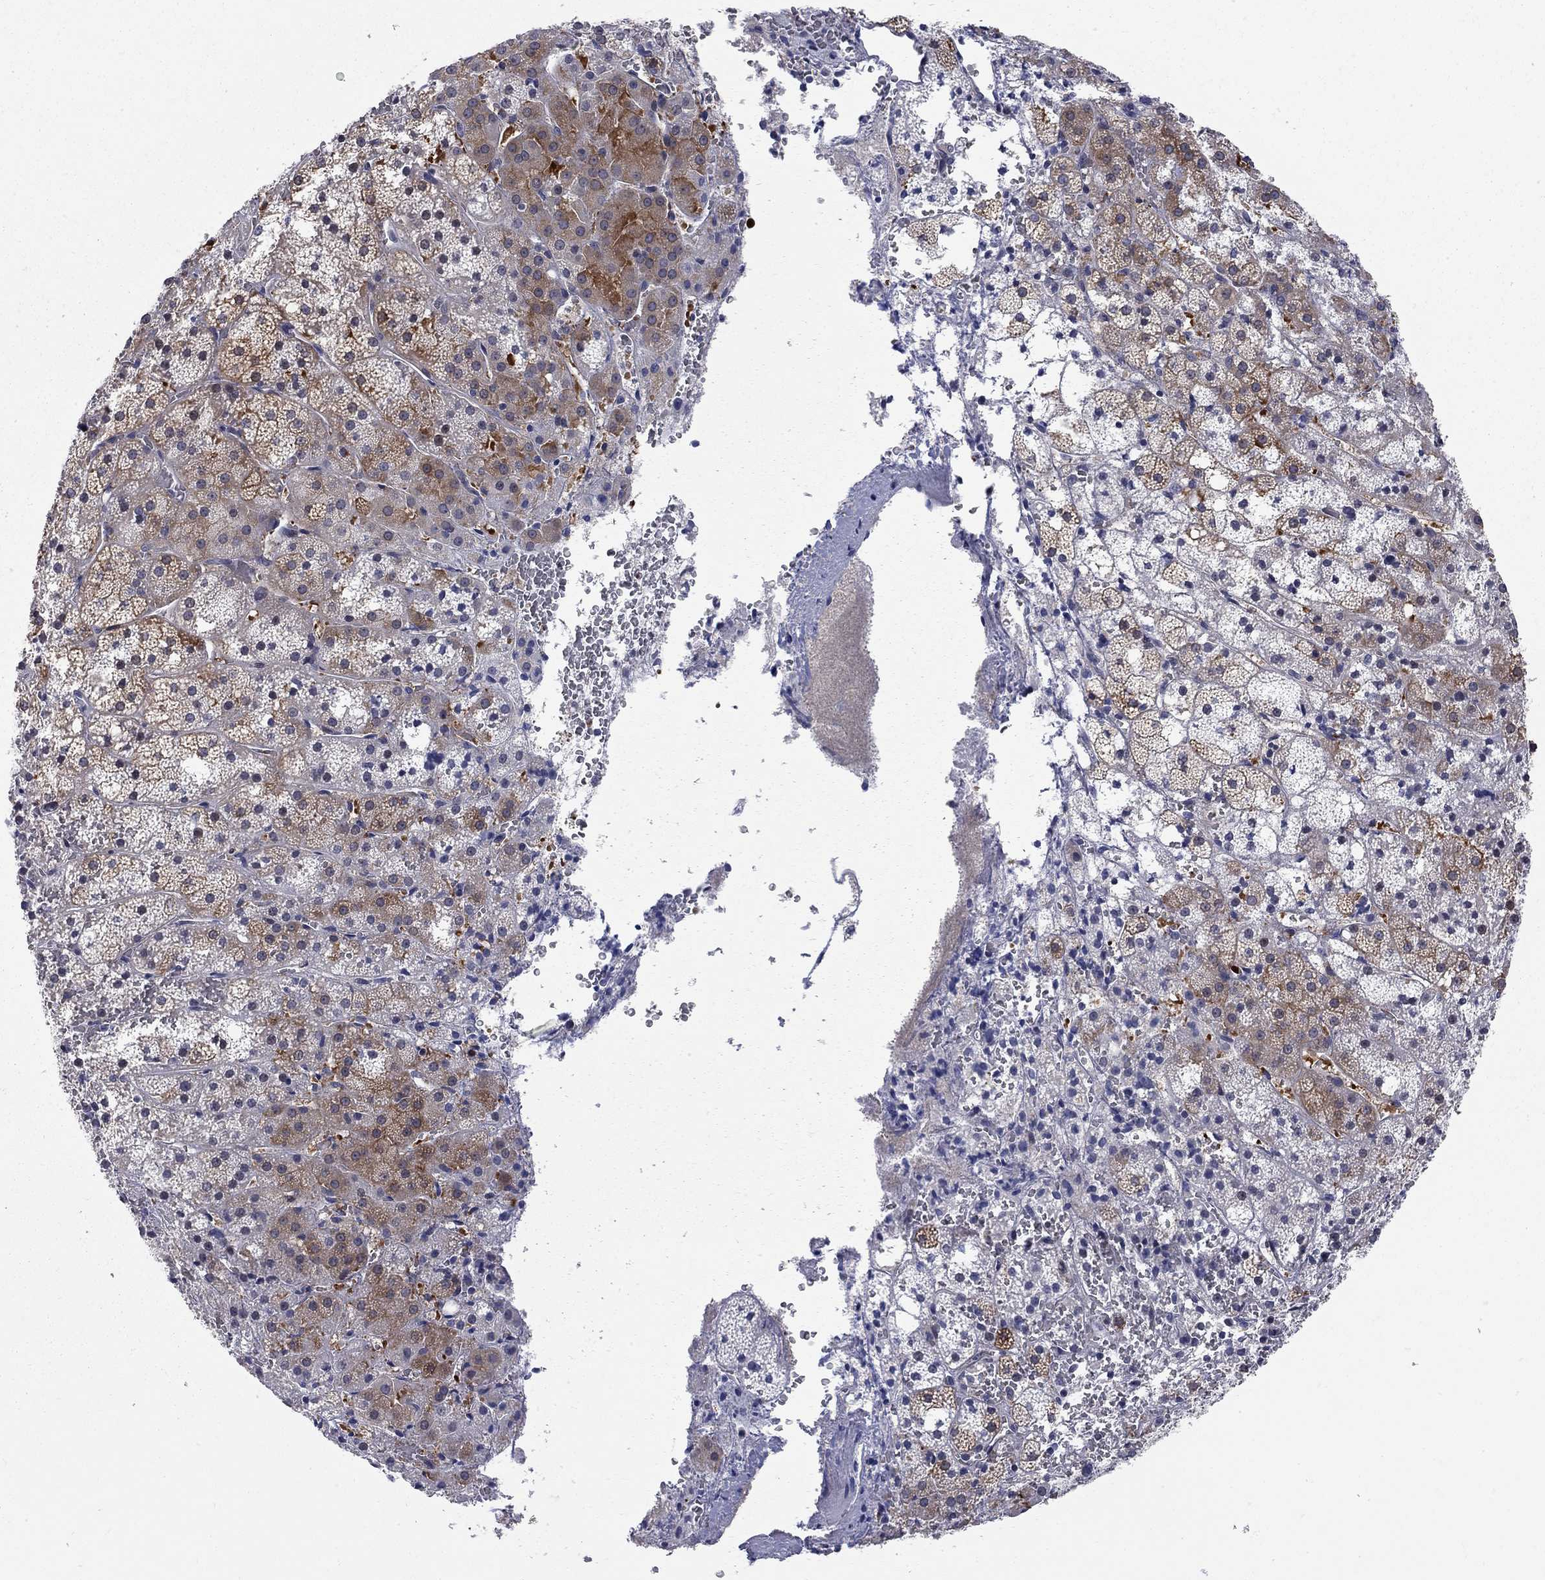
{"staining": {"intensity": "strong", "quantity": ">75%", "location": "cytoplasmic/membranous"}, "tissue": "adrenal gland", "cell_type": "Glandular cells", "image_type": "normal", "snomed": [{"axis": "morphology", "description": "Normal tissue, NOS"}, {"axis": "topography", "description": "Adrenal gland"}], "caption": "Immunohistochemistry of normal adrenal gland demonstrates high levels of strong cytoplasmic/membranous staining in about >75% of glandular cells.", "gene": "ENSG00000255639", "patient": {"sex": "male", "age": 53}}